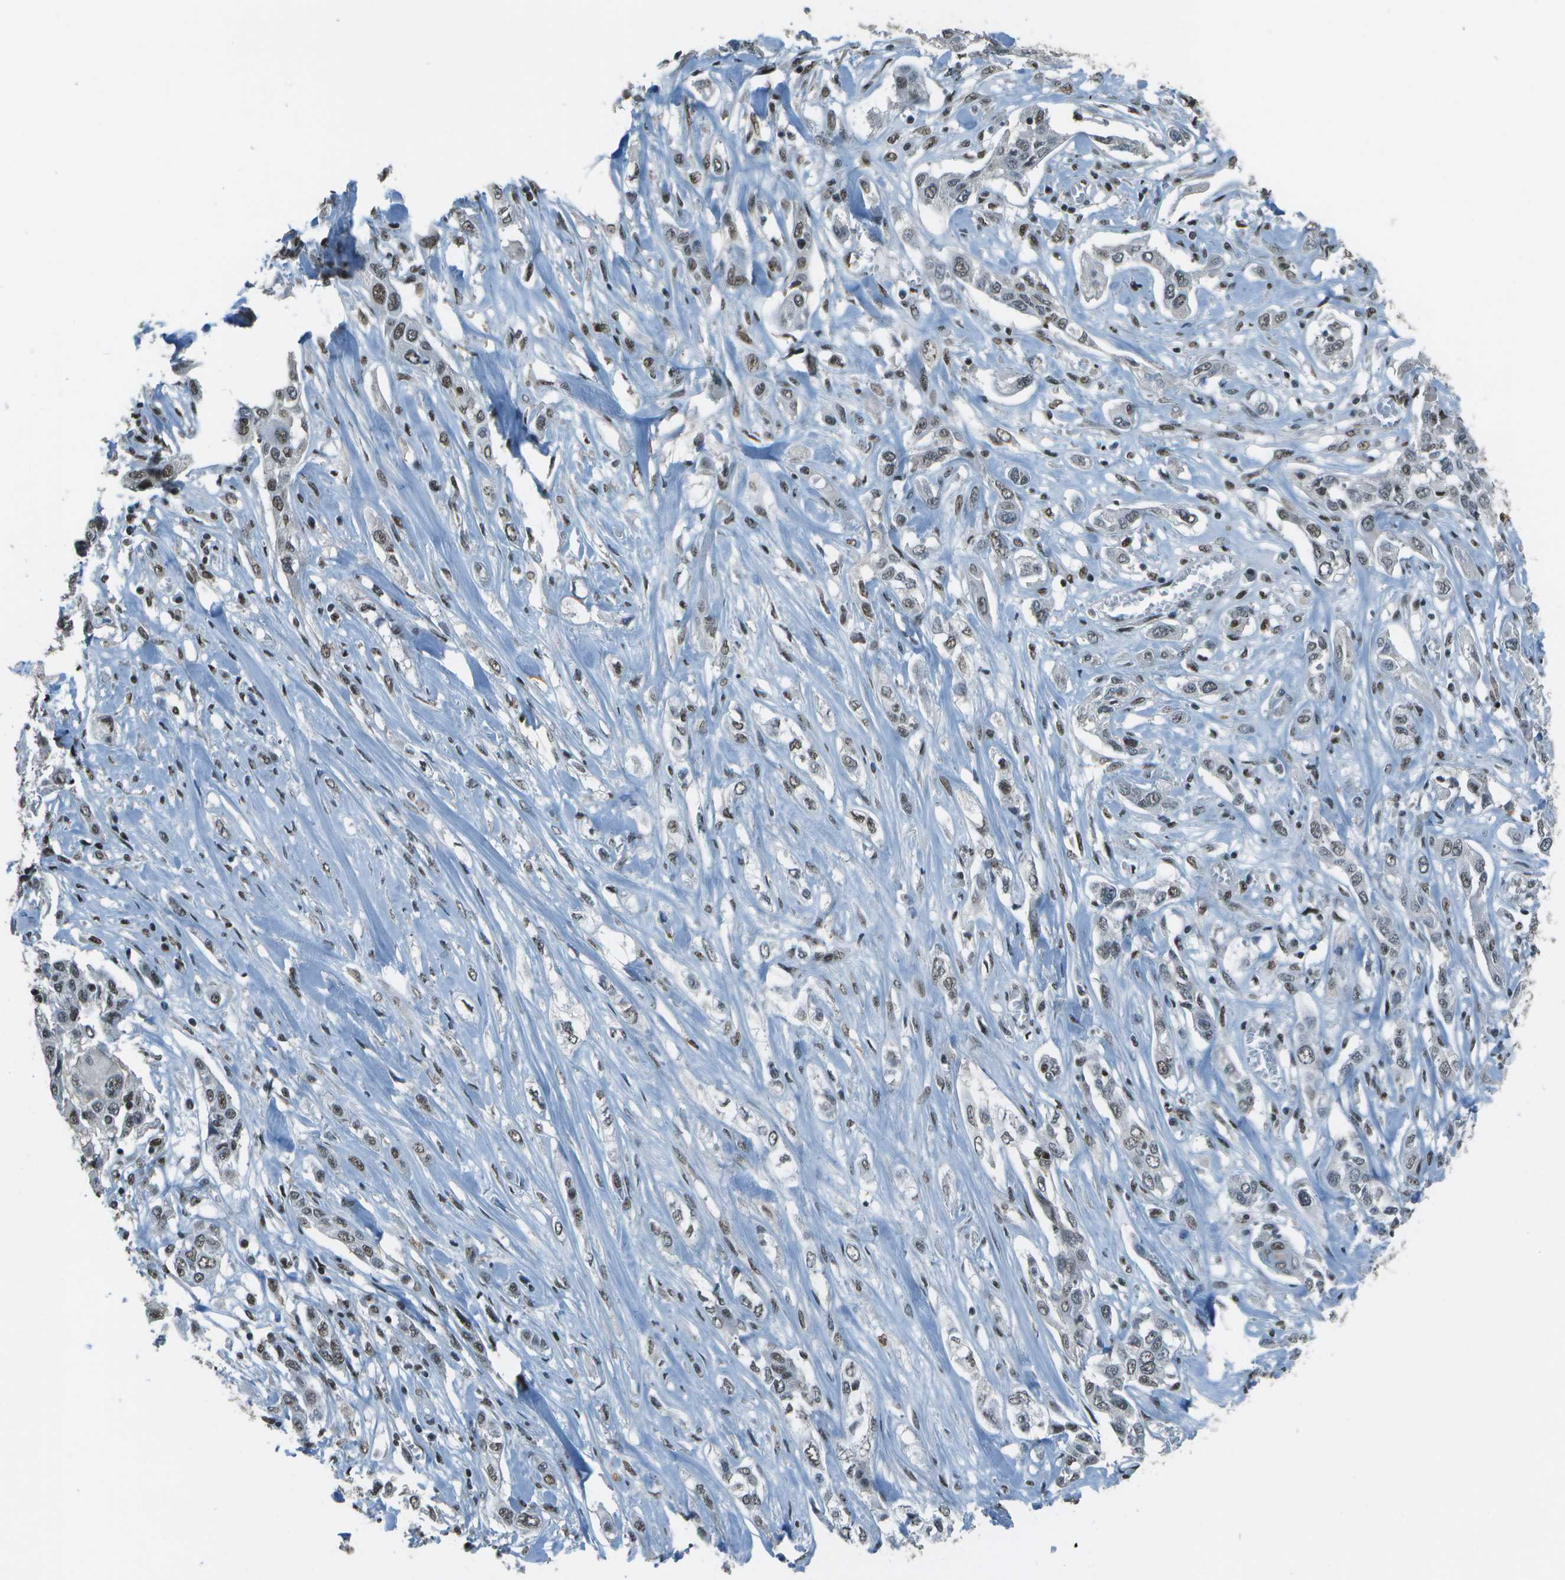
{"staining": {"intensity": "moderate", "quantity": ">75%", "location": "nuclear"}, "tissue": "lung cancer", "cell_type": "Tumor cells", "image_type": "cancer", "snomed": [{"axis": "morphology", "description": "Squamous cell carcinoma, NOS"}, {"axis": "topography", "description": "Lung"}], "caption": "DAB (3,3'-diaminobenzidine) immunohistochemical staining of lung cancer shows moderate nuclear protein expression in approximately >75% of tumor cells. Immunohistochemistry (ihc) stains the protein in brown and the nuclei are stained blue.", "gene": "DEPDC1", "patient": {"sex": "male", "age": 71}}